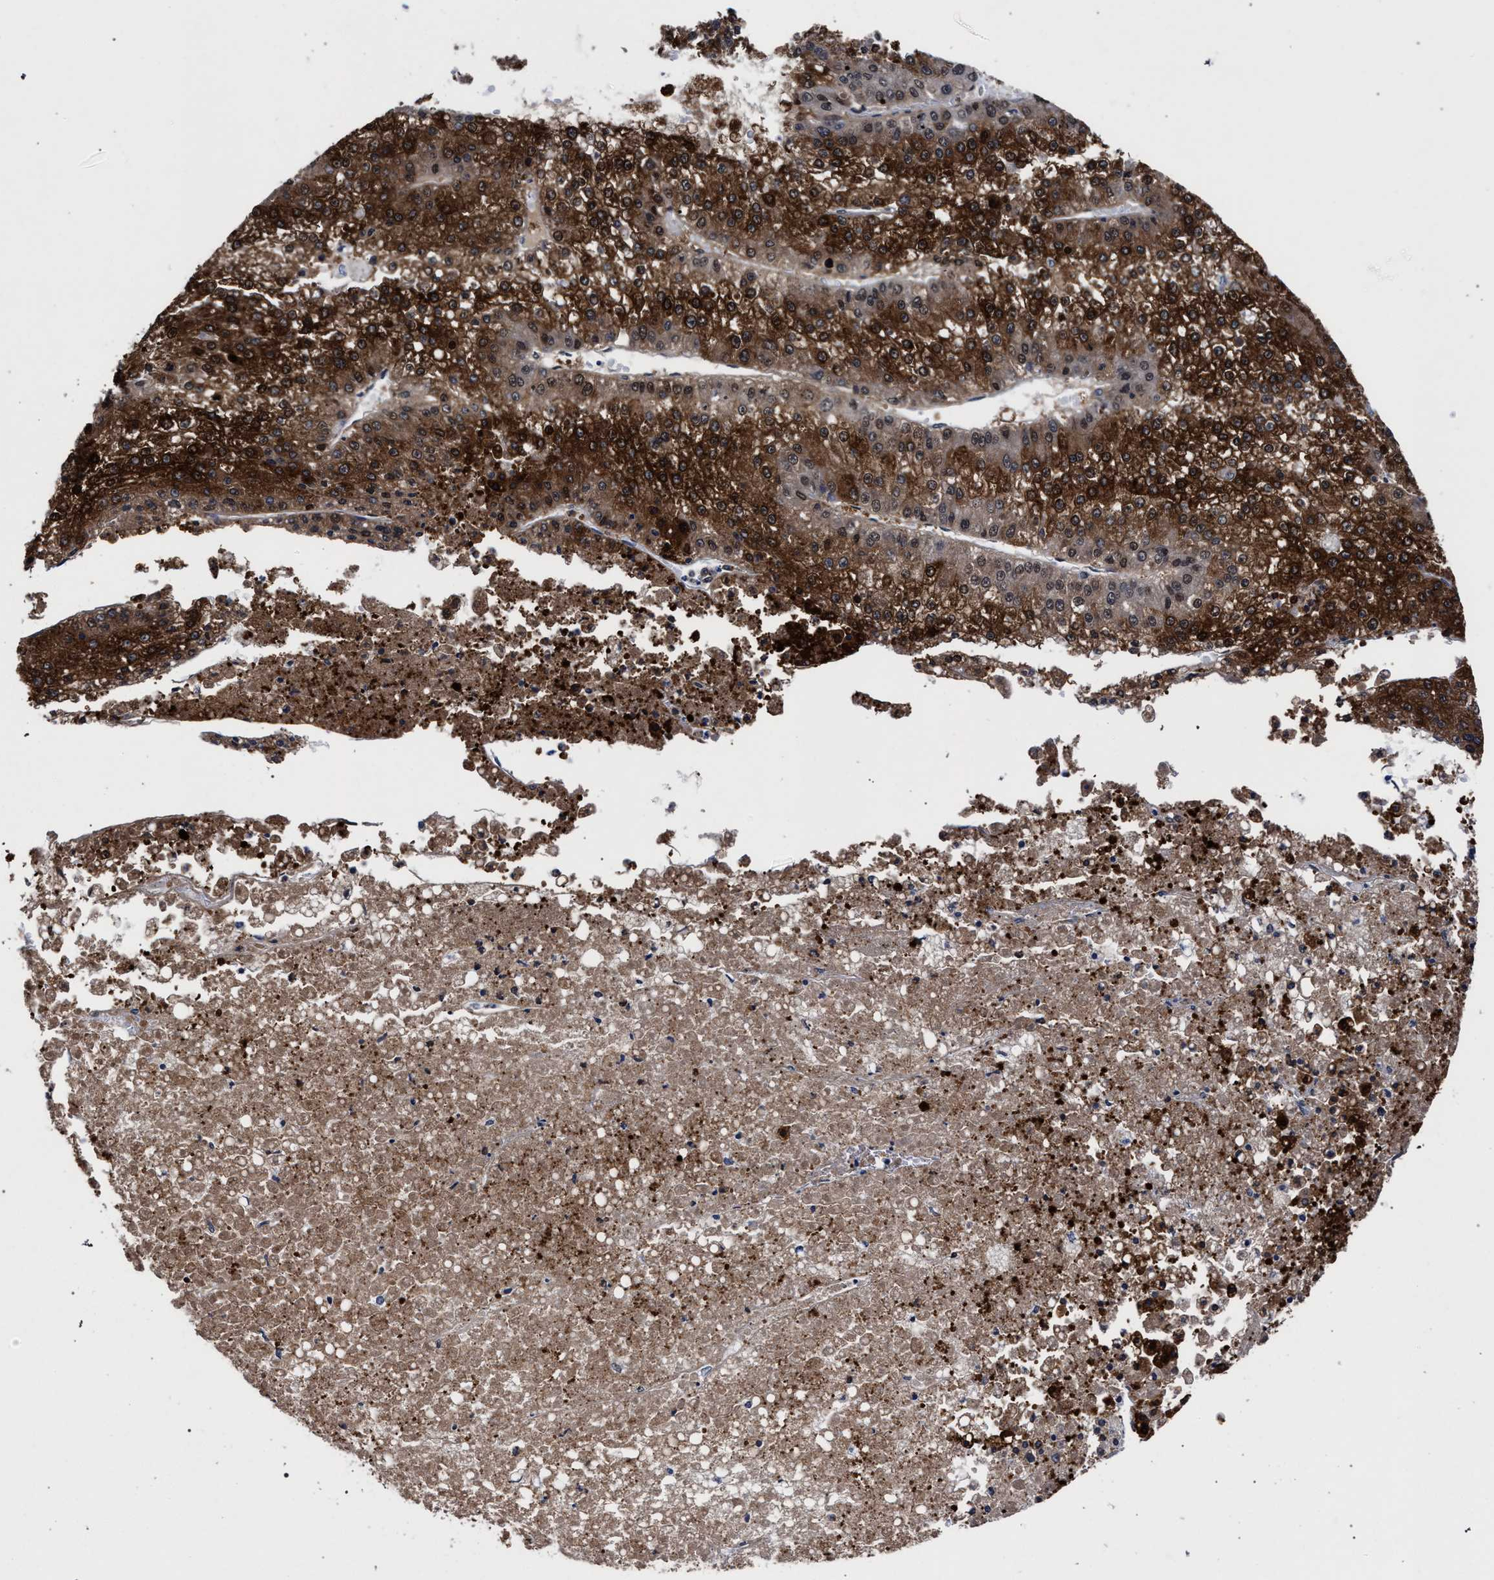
{"staining": {"intensity": "strong", "quantity": ">75%", "location": "cytoplasmic/membranous"}, "tissue": "liver cancer", "cell_type": "Tumor cells", "image_type": "cancer", "snomed": [{"axis": "morphology", "description": "Carcinoma, Hepatocellular, NOS"}, {"axis": "topography", "description": "Liver"}], "caption": "Immunohistochemical staining of human hepatocellular carcinoma (liver) reveals high levels of strong cytoplasmic/membranous protein expression in about >75% of tumor cells. The staining was performed using DAB (3,3'-diaminobenzidine) to visualize the protein expression in brown, while the nuclei were stained in blue with hematoxylin (Magnification: 20x).", "gene": "ZNF462", "patient": {"sex": "female", "age": 73}}